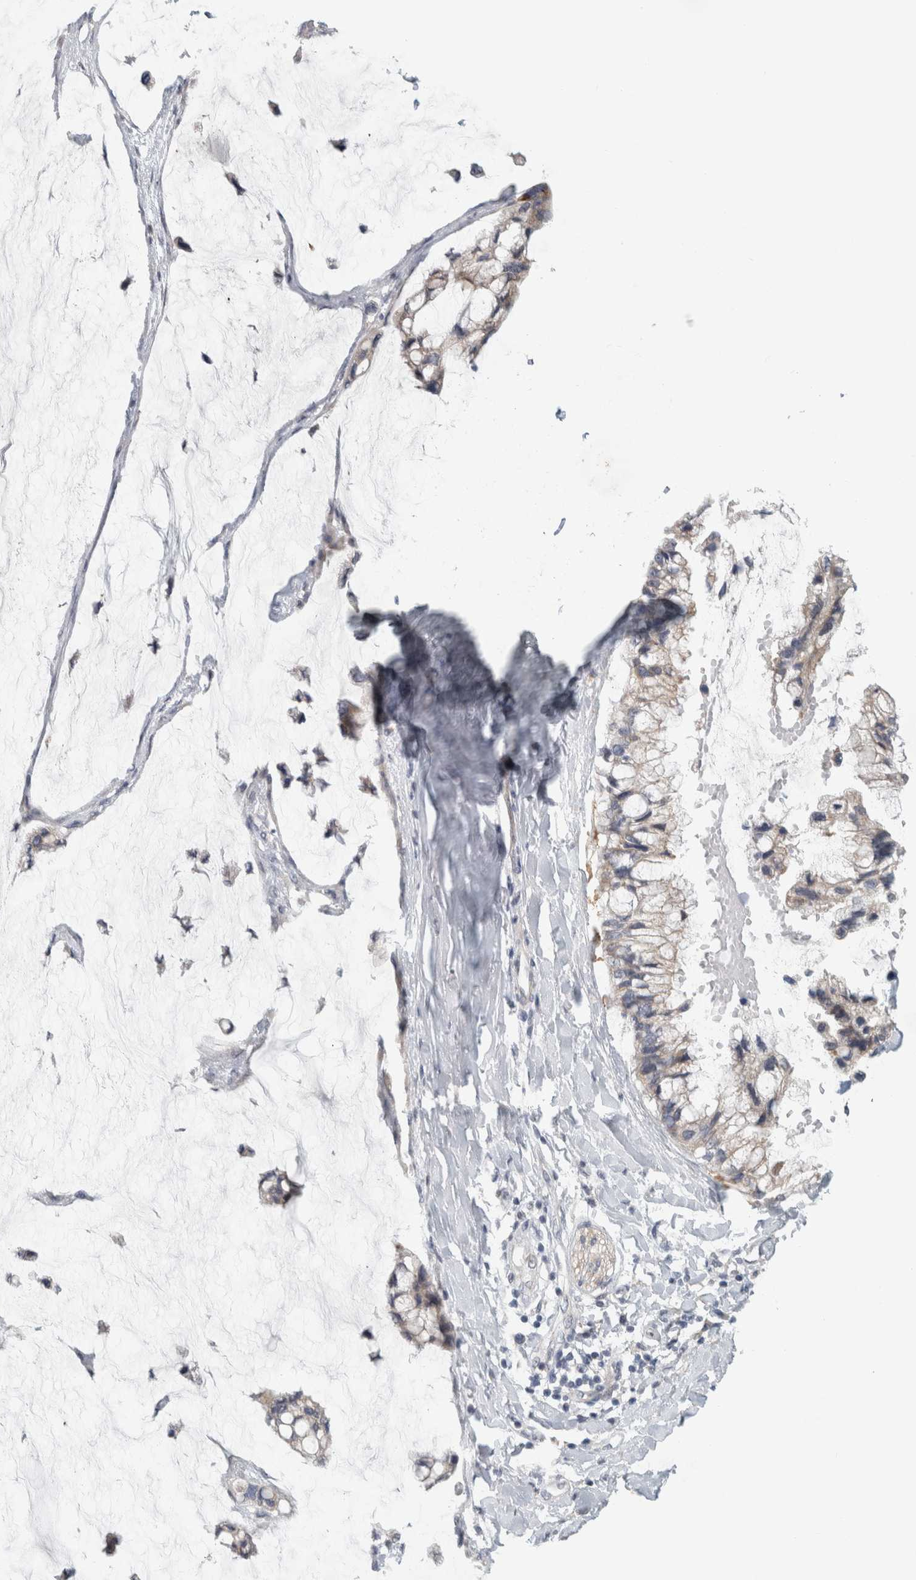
{"staining": {"intensity": "negative", "quantity": "none", "location": "none"}, "tissue": "ovarian cancer", "cell_type": "Tumor cells", "image_type": "cancer", "snomed": [{"axis": "morphology", "description": "Cystadenocarcinoma, mucinous, NOS"}, {"axis": "topography", "description": "Ovary"}], "caption": "This is a image of immunohistochemistry (IHC) staining of ovarian cancer, which shows no expression in tumor cells. (Brightfield microscopy of DAB immunohistochemistry at high magnification).", "gene": "RAB18", "patient": {"sex": "female", "age": 39}}